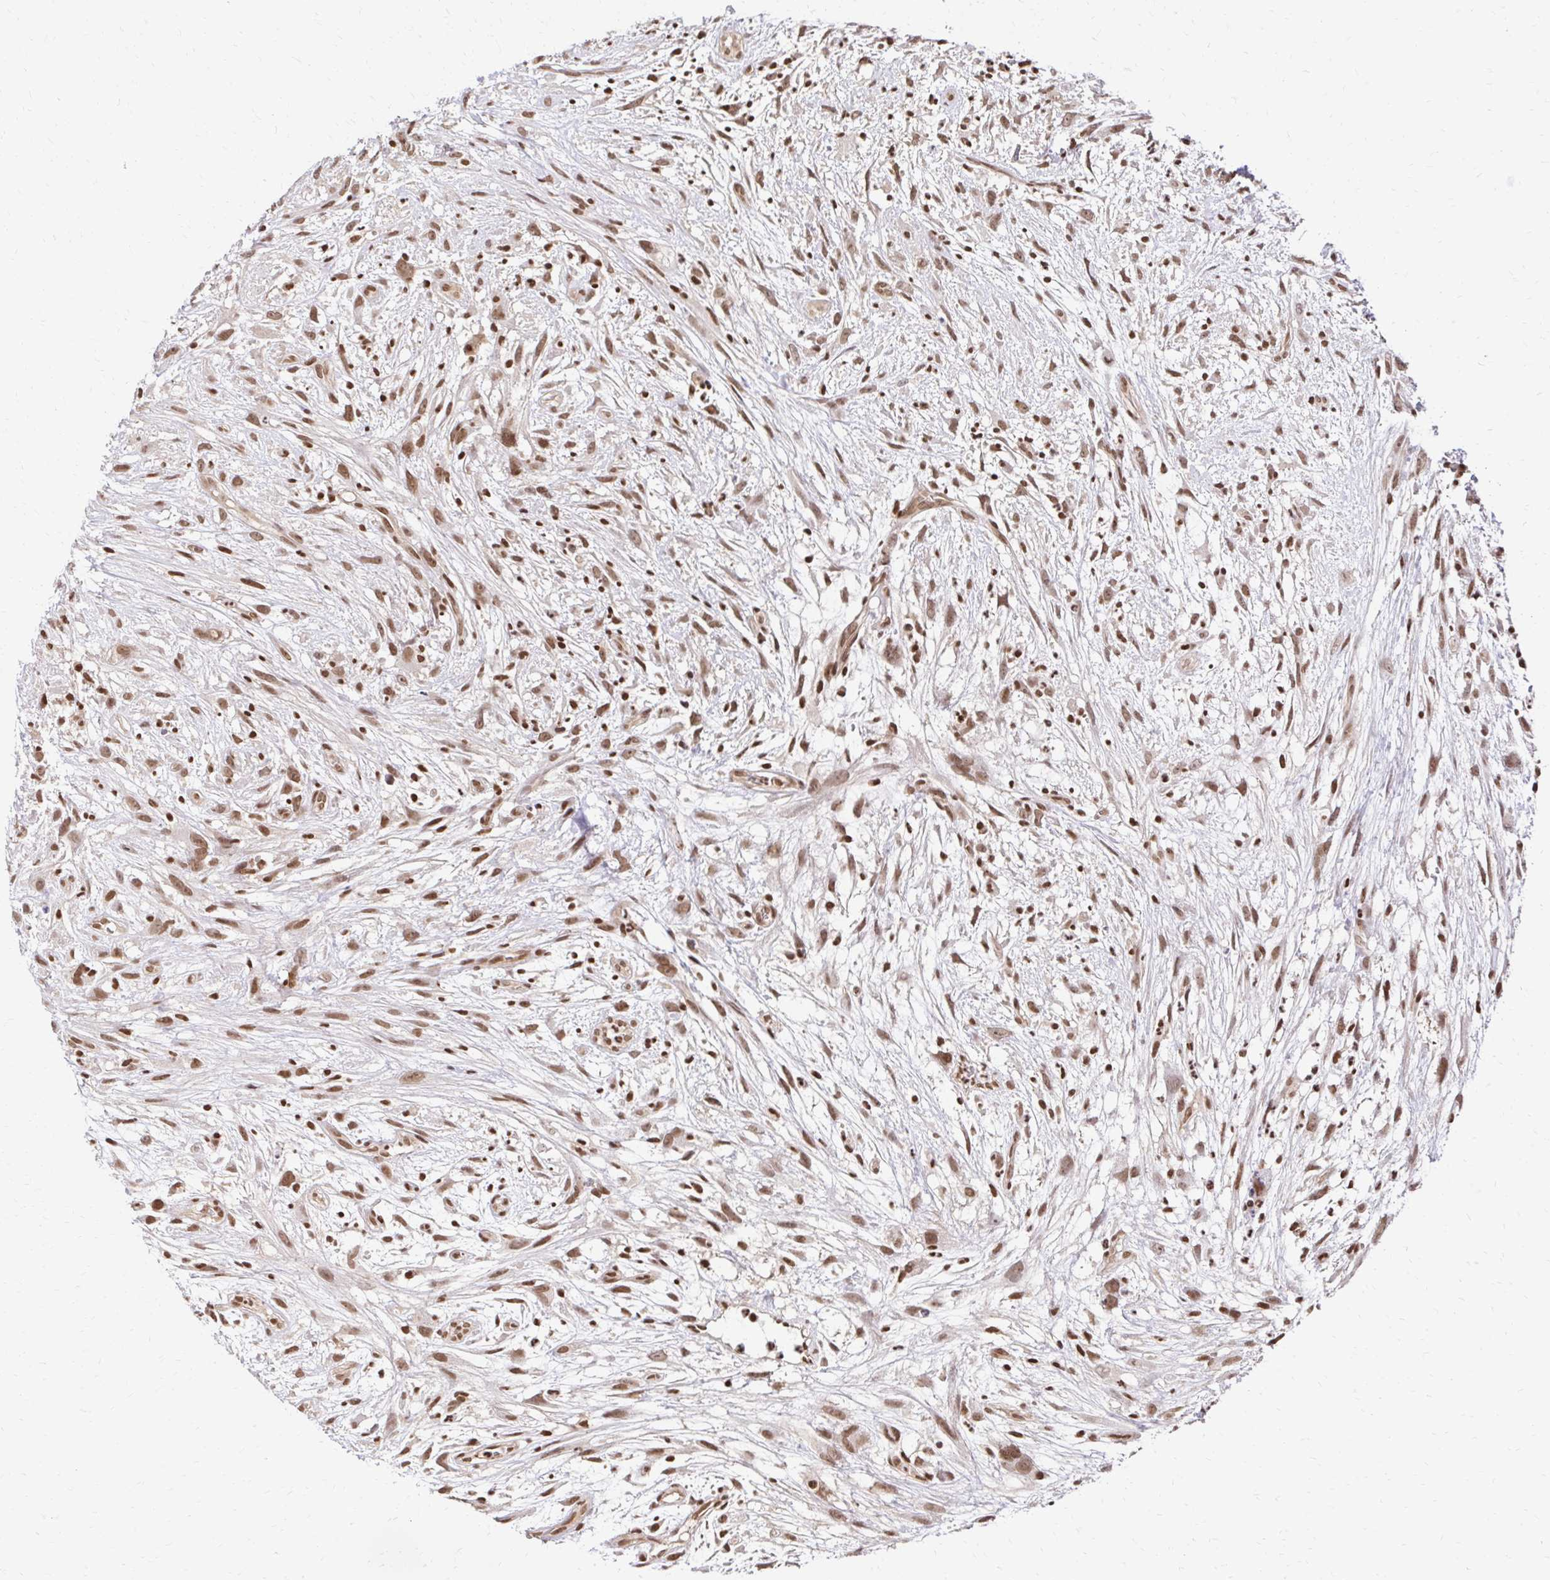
{"staining": {"intensity": "moderate", "quantity": ">75%", "location": "nuclear"}, "tissue": "head and neck cancer", "cell_type": "Tumor cells", "image_type": "cancer", "snomed": [{"axis": "morphology", "description": "Squamous cell carcinoma, NOS"}, {"axis": "topography", "description": "Head-Neck"}], "caption": "IHC histopathology image of human head and neck squamous cell carcinoma stained for a protein (brown), which displays medium levels of moderate nuclear staining in about >75% of tumor cells.", "gene": "GLYR1", "patient": {"sex": "male", "age": 65}}